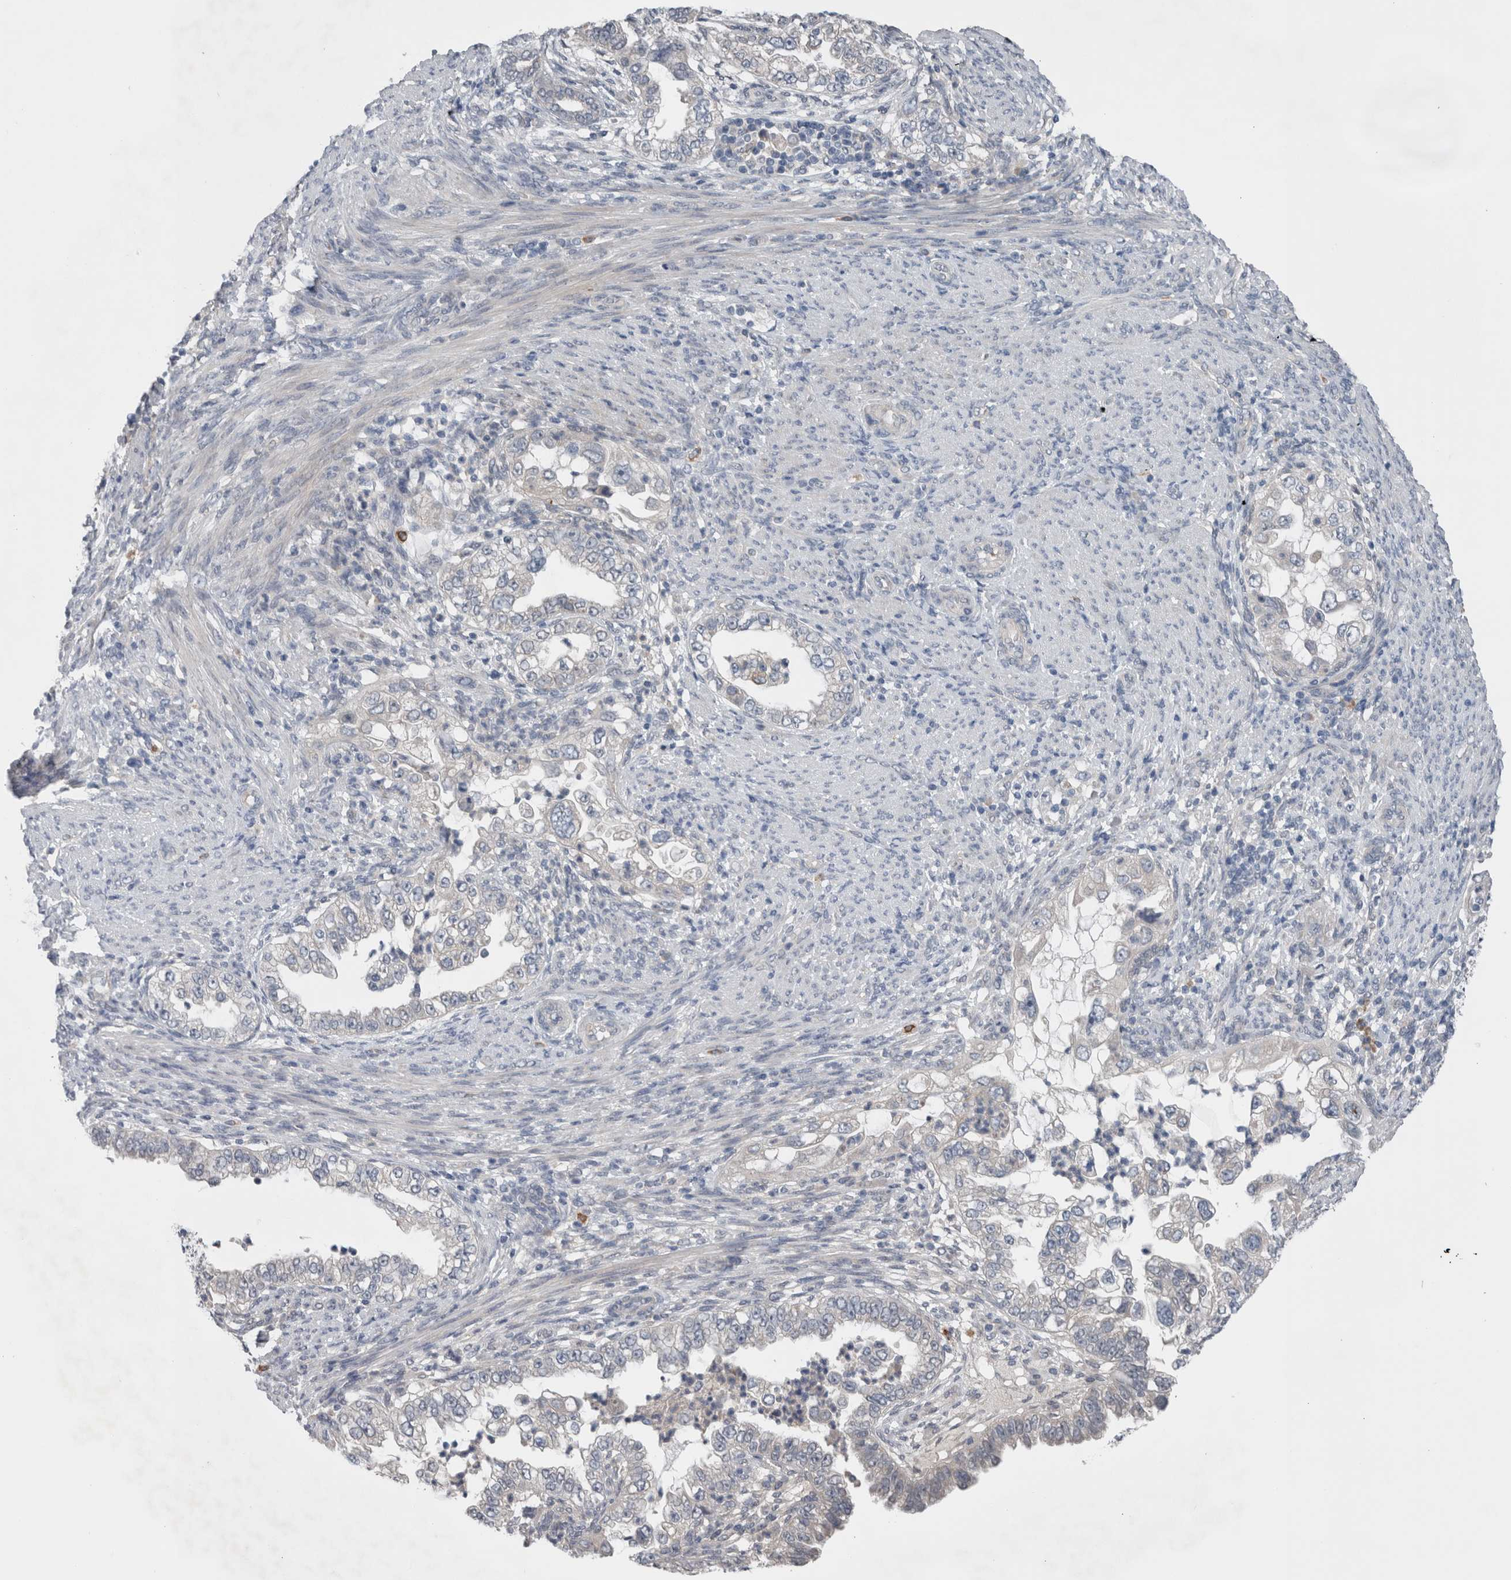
{"staining": {"intensity": "negative", "quantity": "none", "location": "none"}, "tissue": "endometrial cancer", "cell_type": "Tumor cells", "image_type": "cancer", "snomed": [{"axis": "morphology", "description": "Adenocarcinoma, NOS"}, {"axis": "topography", "description": "Endometrium"}], "caption": "IHC micrograph of neoplastic tissue: endometrial adenocarcinoma stained with DAB (3,3'-diaminobenzidine) displays no significant protein staining in tumor cells.", "gene": "CRNN", "patient": {"sex": "female", "age": 85}}